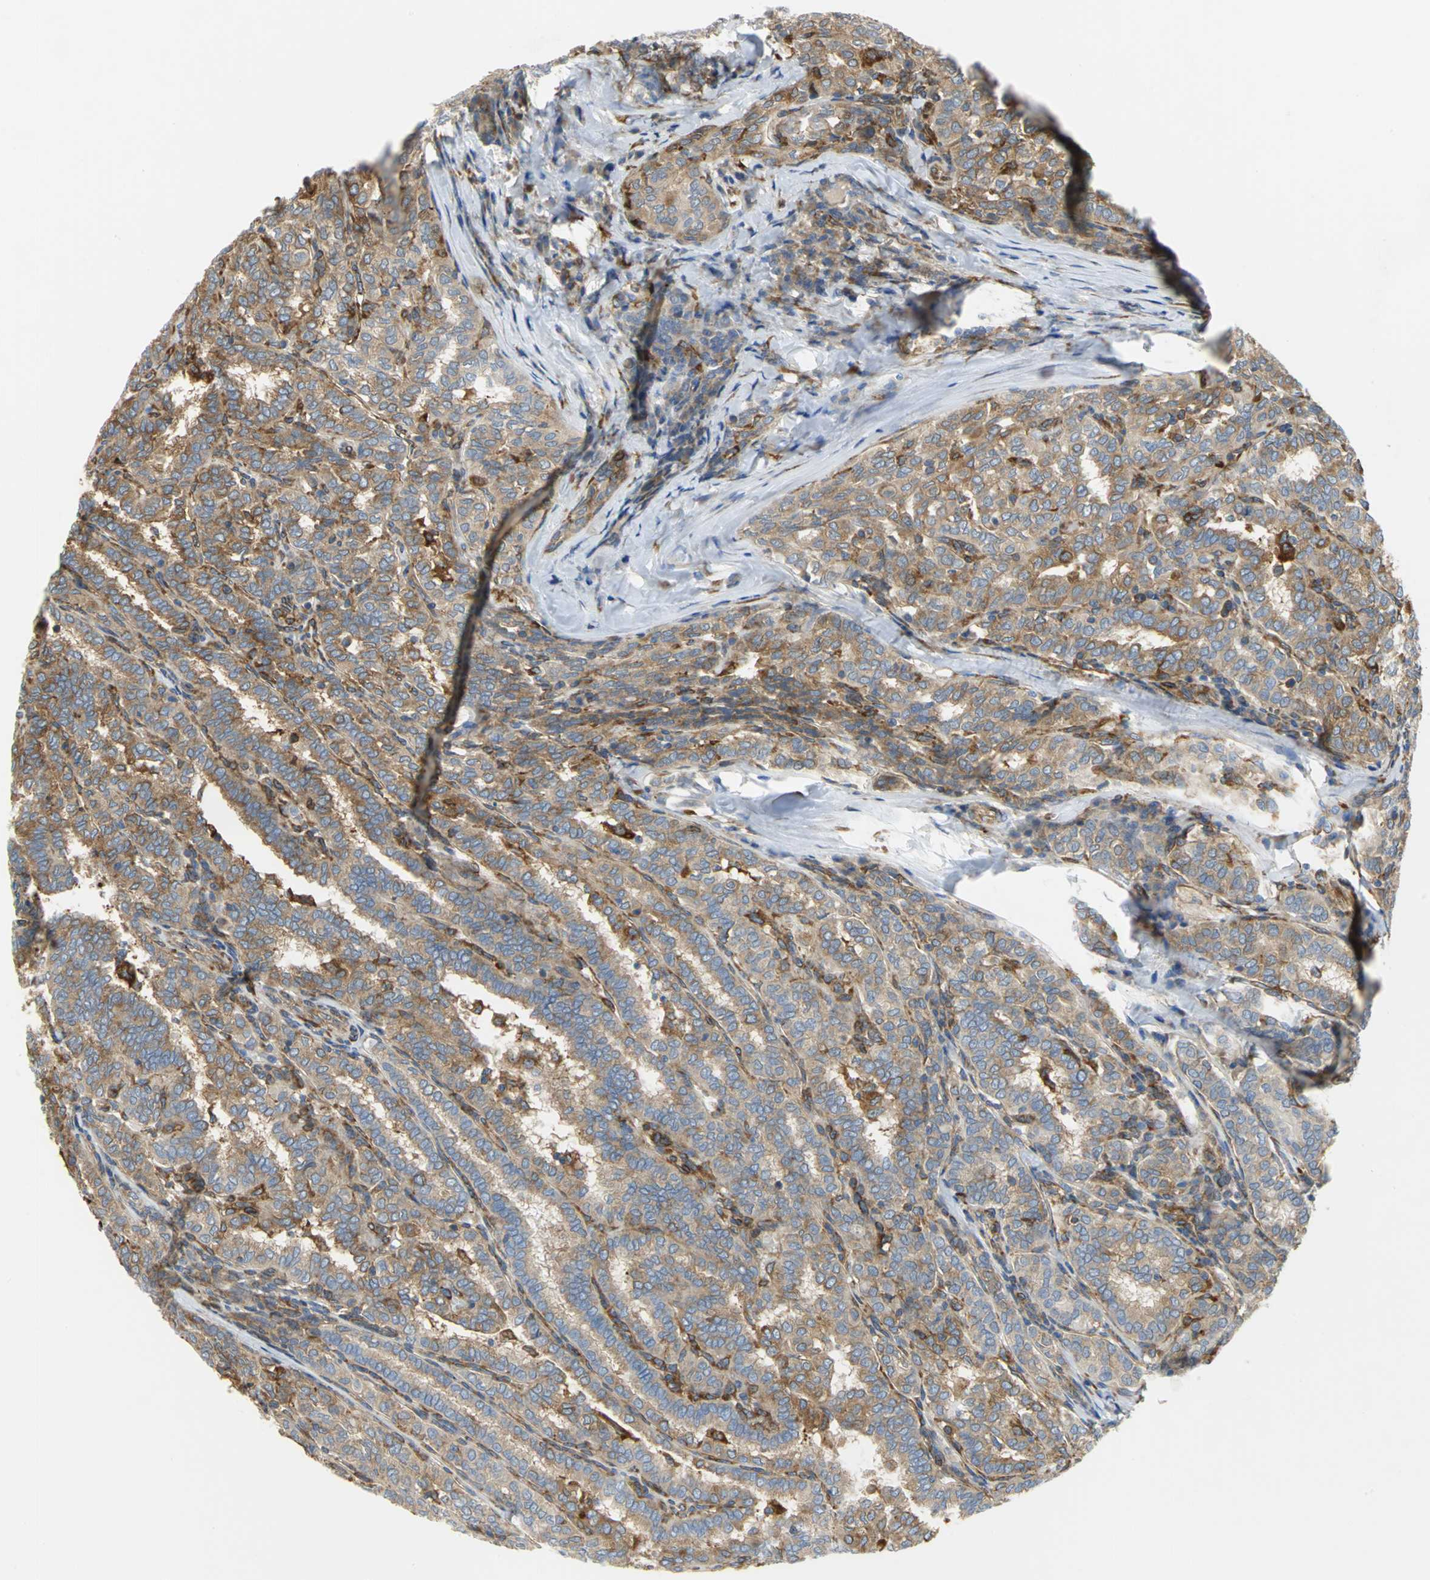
{"staining": {"intensity": "moderate", "quantity": ">75%", "location": "cytoplasmic/membranous"}, "tissue": "thyroid cancer", "cell_type": "Tumor cells", "image_type": "cancer", "snomed": [{"axis": "morphology", "description": "Papillary adenocarcinoma, NOS"}, {"axis": "topography", "description": "Thyroid gland"}], "caption": "A brown stain labels moderate cytoplasmic/membranous expression of a protein in thyroid cancer (papillary adenocarcinoma) tumor cells. (Brightfield microscopy of DAB IHC at high magnification).", "gene": "YBX1", "patient": {"sex": "female", "age": 30}}